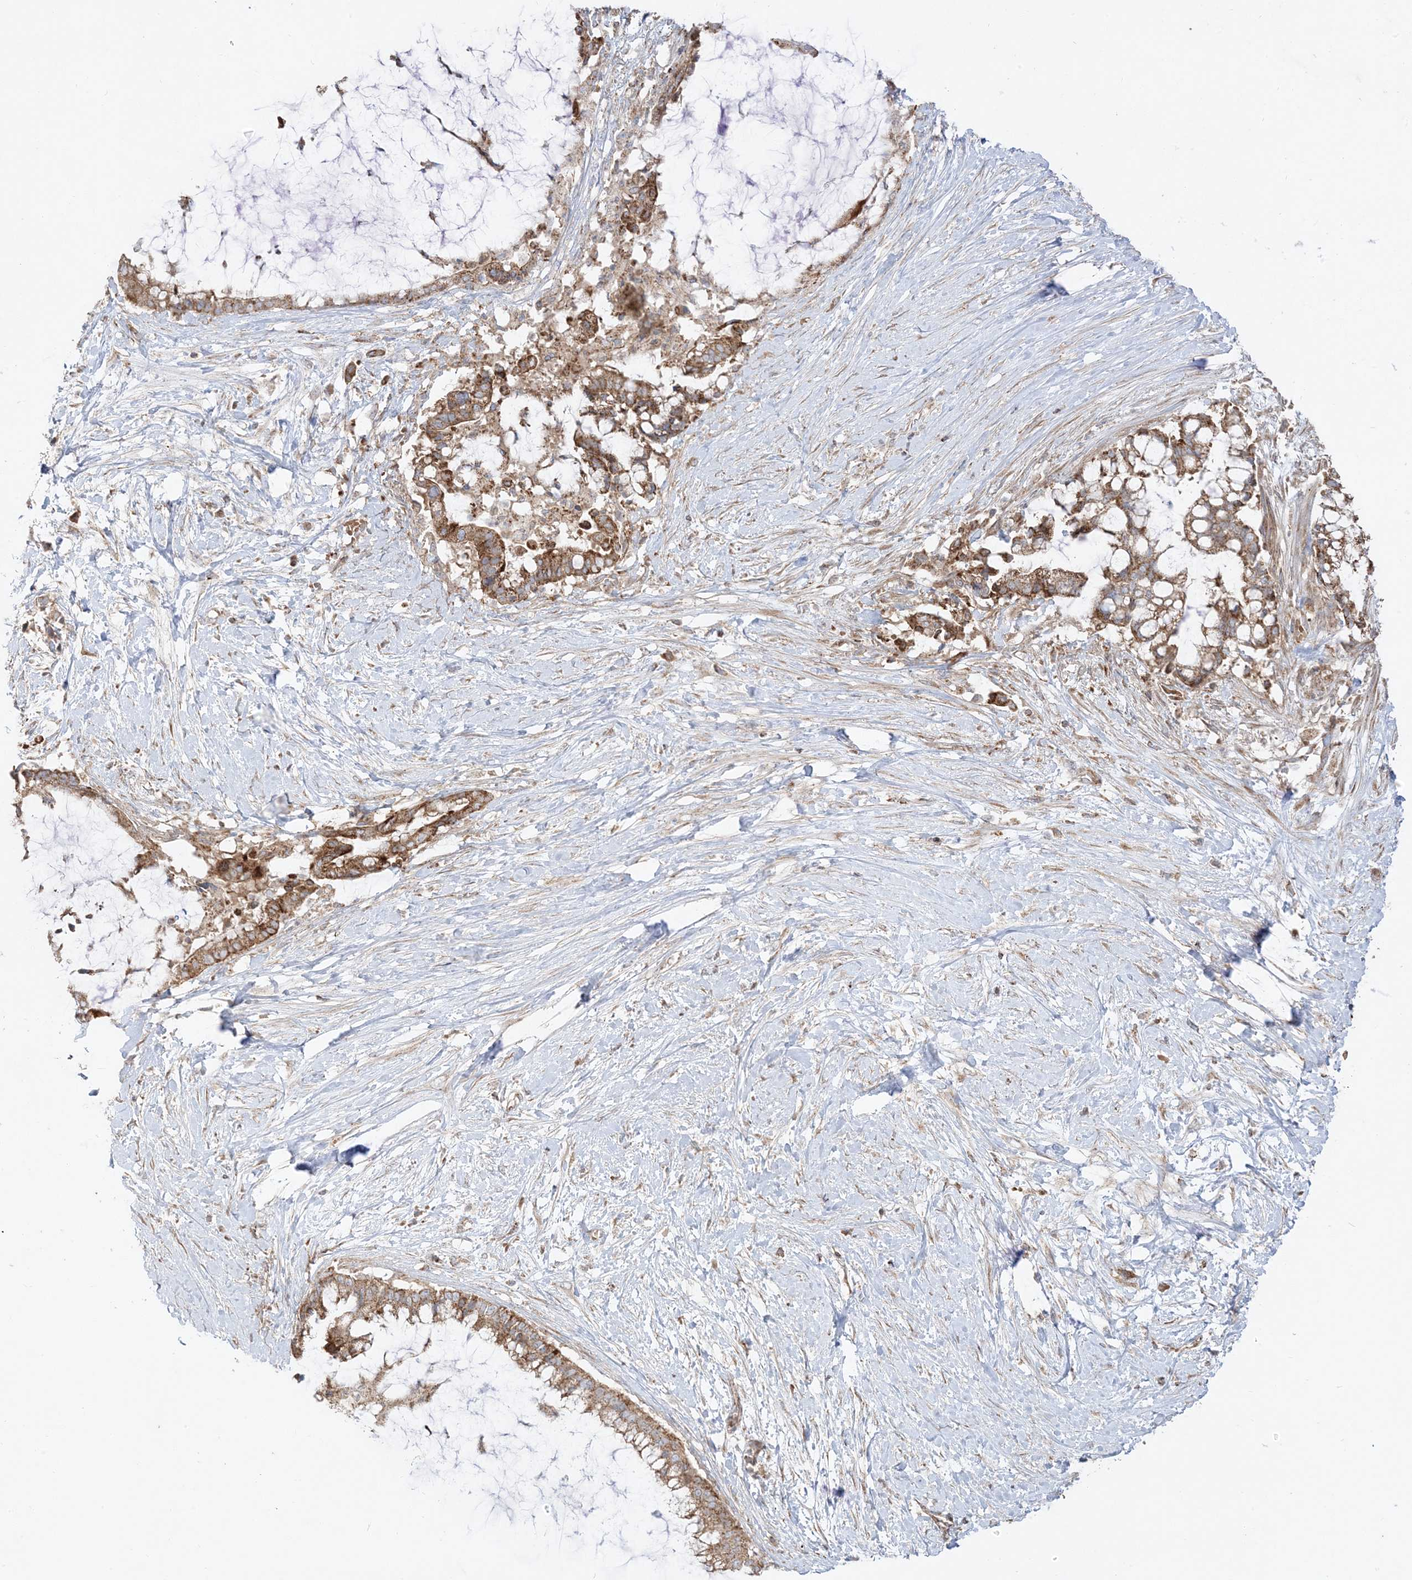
{"staining": {"intensity": "moderate", "quantity": ">75%", "location": "cytoplasmic/membranous"}, "tissue": "pancreatic cancer", "cell_type": "Tumor cells", "image_type": "cancer", "snomed": [{"axis": "morphology", "description": "Adenocarcinoma, NOS"}, {"axis": "topography", "description": "Pancreas"}], "caption": "Adenocarcinoma (pancreatic) tissue displays moderate cytoplasmic/membranous staining in about >75% of tumor cells", "gene": "AARS2", "patient": {"sex": "male", "age": 41}}